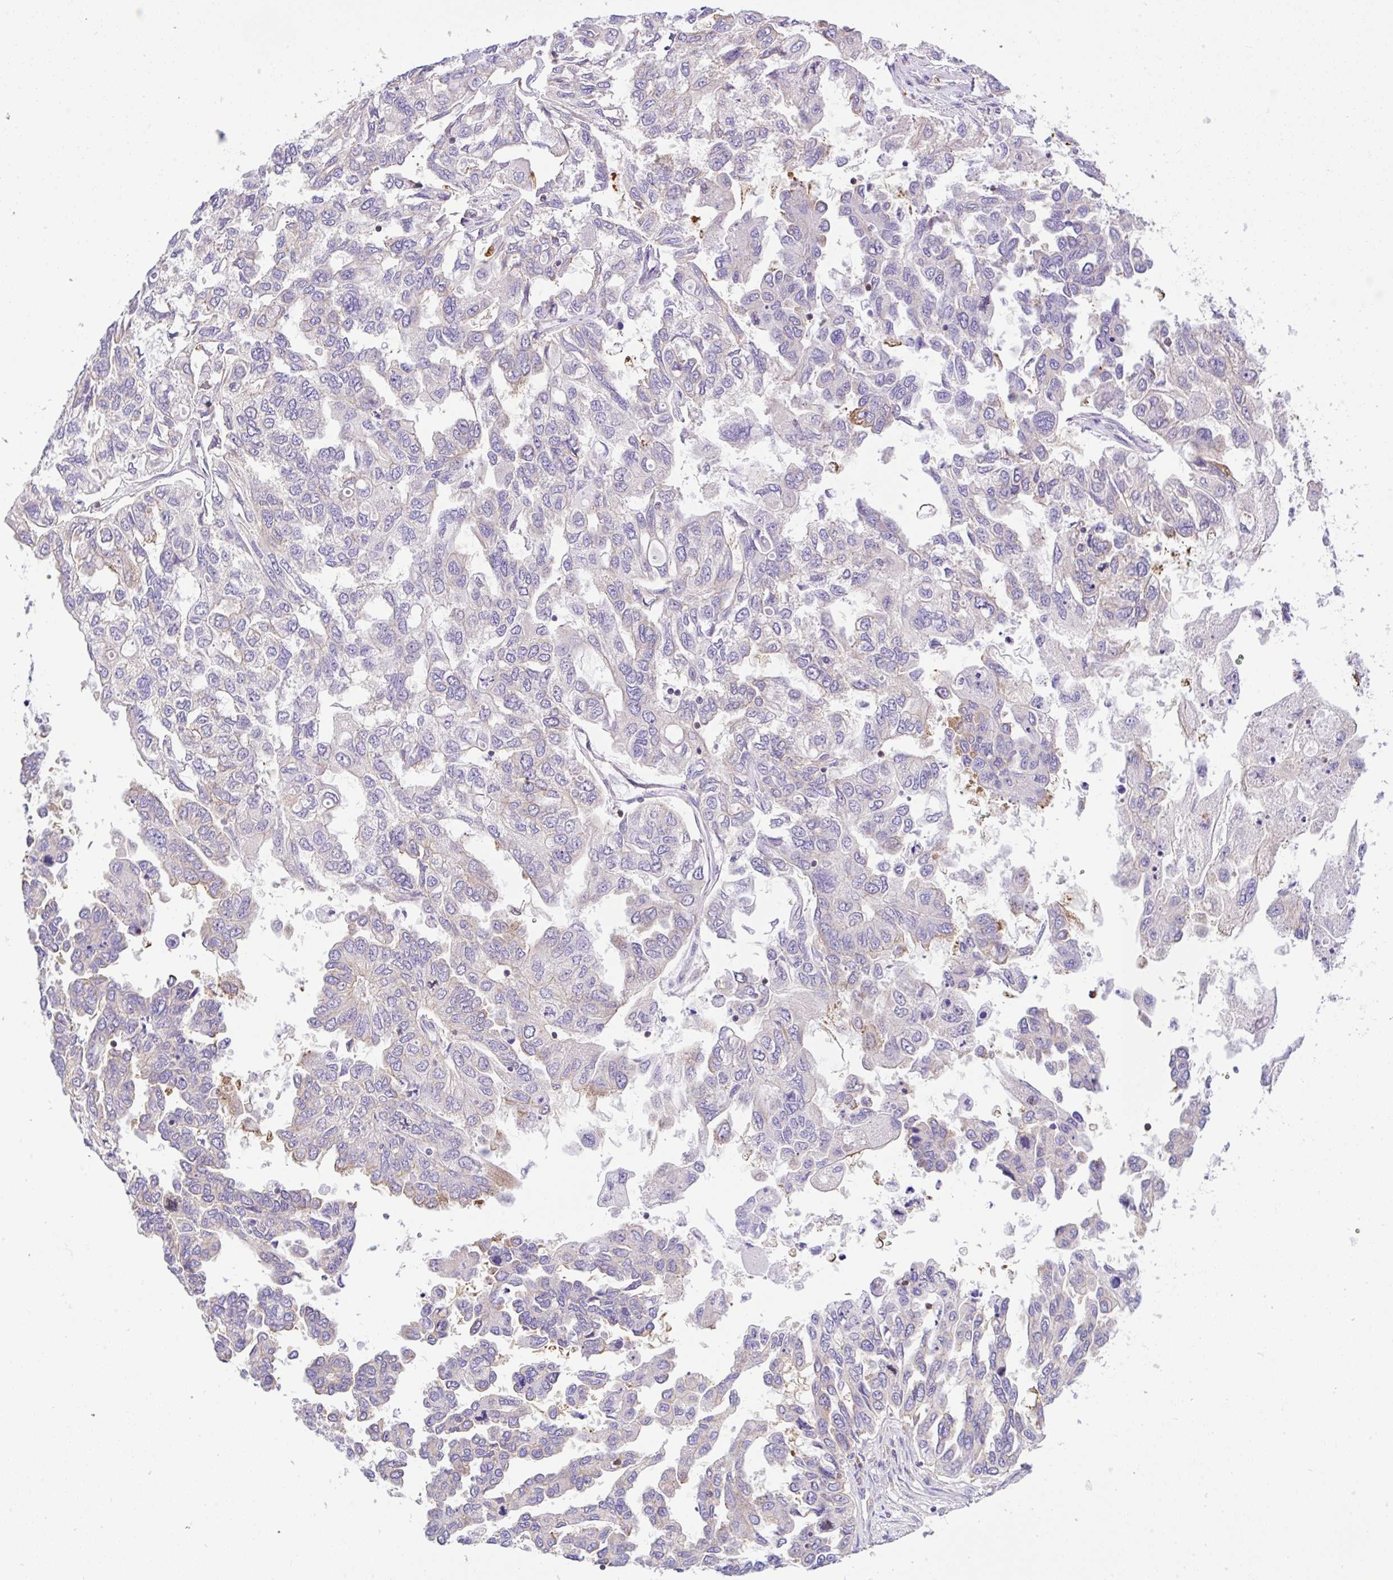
{"staining": {"intensity": "negative", "quantity": "none", "location": "none"}, "tissue": "ovarian cancer", "cell_type": "Tumor cells", "image_type": "cancer", "snomed": [{"axis": "morphology", "description": "Cystadenocarcinoma, serous, NOS"}, {"axis": "topography", "description": "Ovary"}], "caption": "The immunohistochemistry photomicrograph has no significant expression in tumor cells of serous cystadenocarcinoma (ovarian) tissue.", "gene": "GFPT2", "patient": {"sex": "female", "age": 53}}